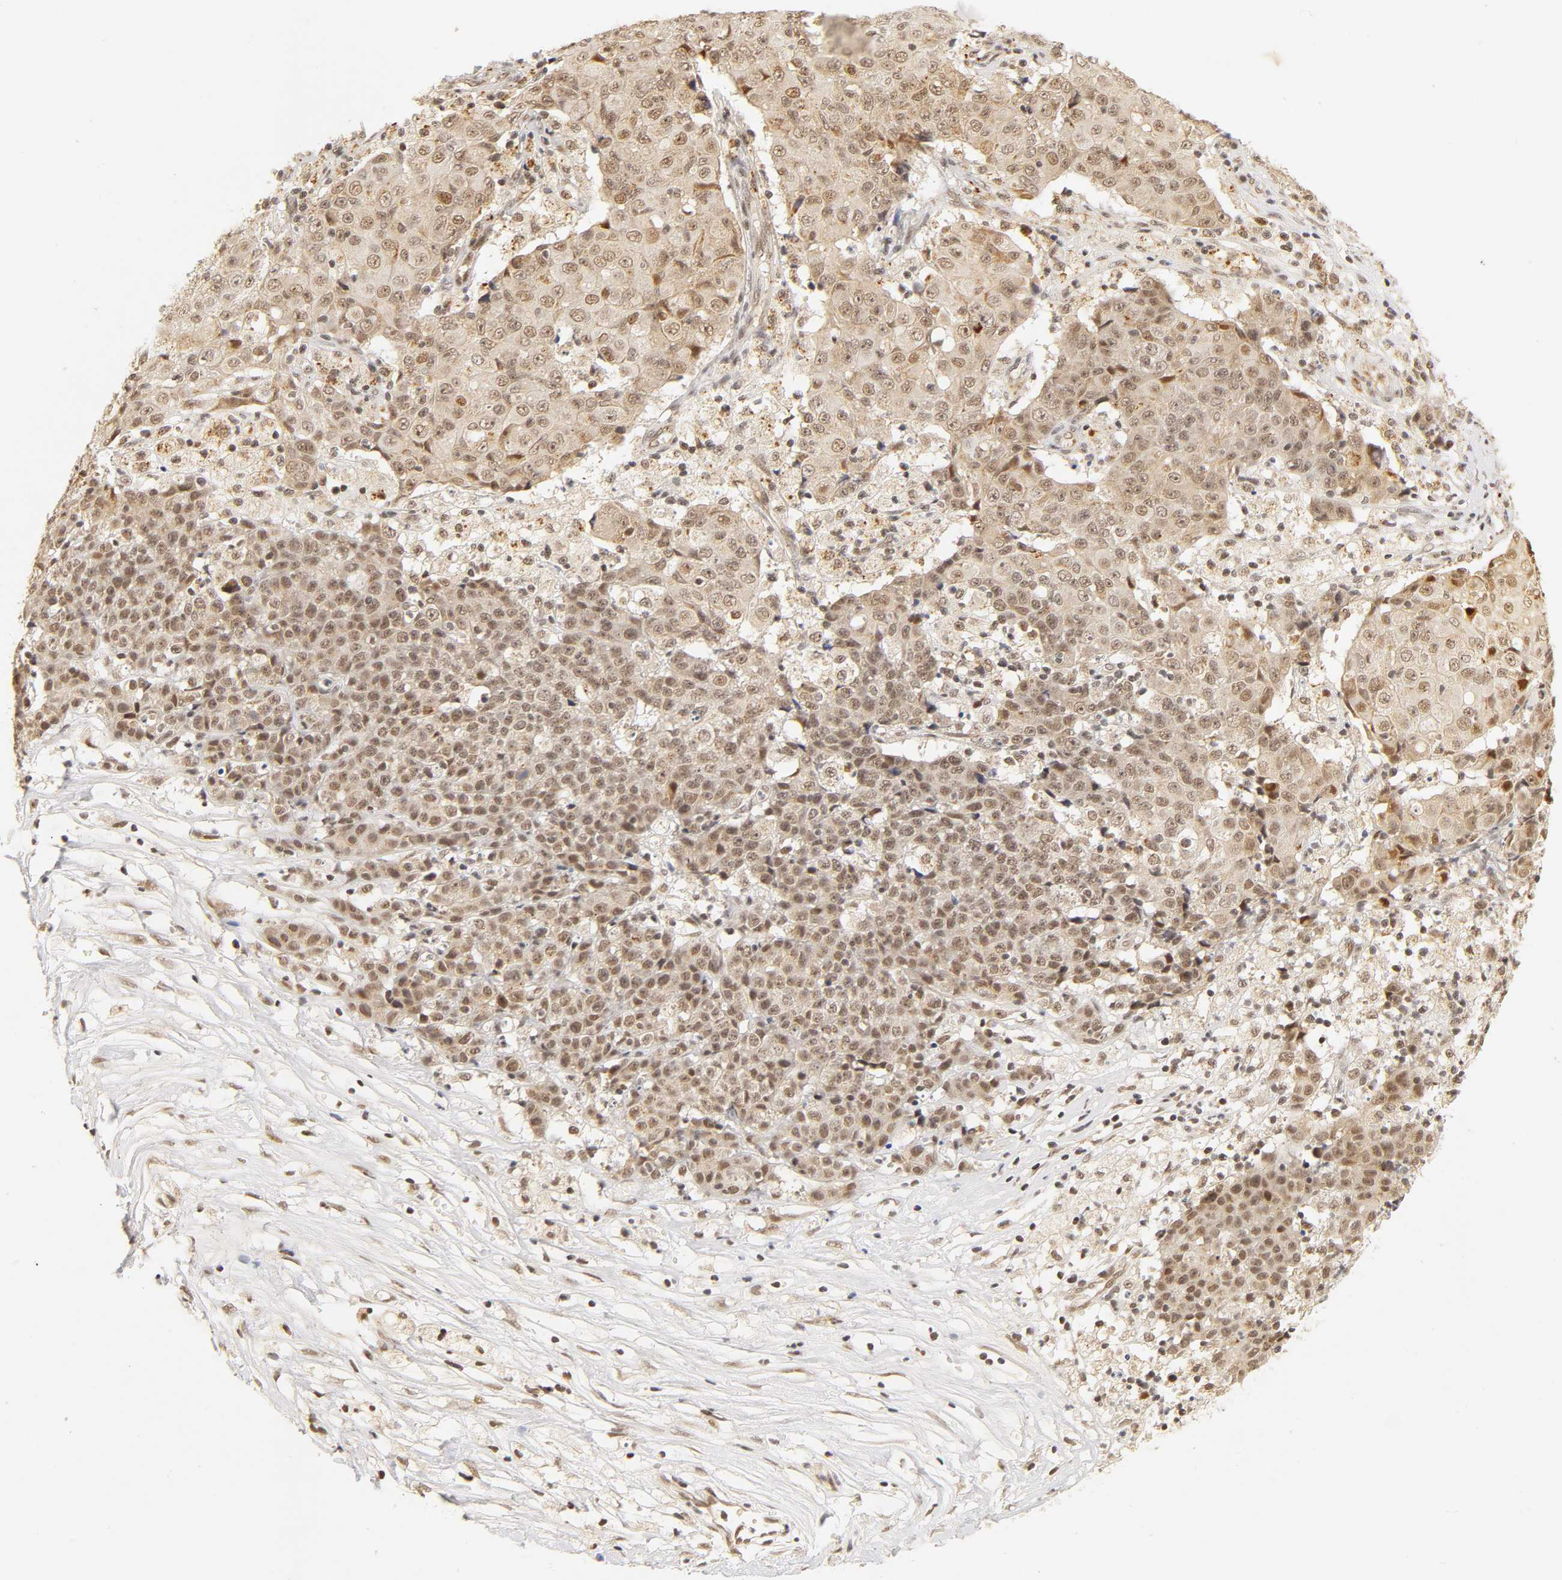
{"staining": {"intensity": "moderate", "quantity": "25%-75%", "location": "cytoplasmic/membranous,nuclear"}, "tissue": "ovarian cancer", "cell_type": "Tumor cells", "image_type": "cancer", "snomed": [{"axis": "morphology", "description": "Carcinoma, endometroid"}, {"axis": "topography", "description": "Ovary"}], "caption": "Immunohistochemistry (DAB (3,3'-diaminobenzidine)) staining of ovarian cancer demonstrates moderate cytoplasmic/membranous and nuclear protein positivity in approximately 25%-75% of tumor cells.", "gene": "TAF10", "patient": {"sex": "female", "age": 42}}